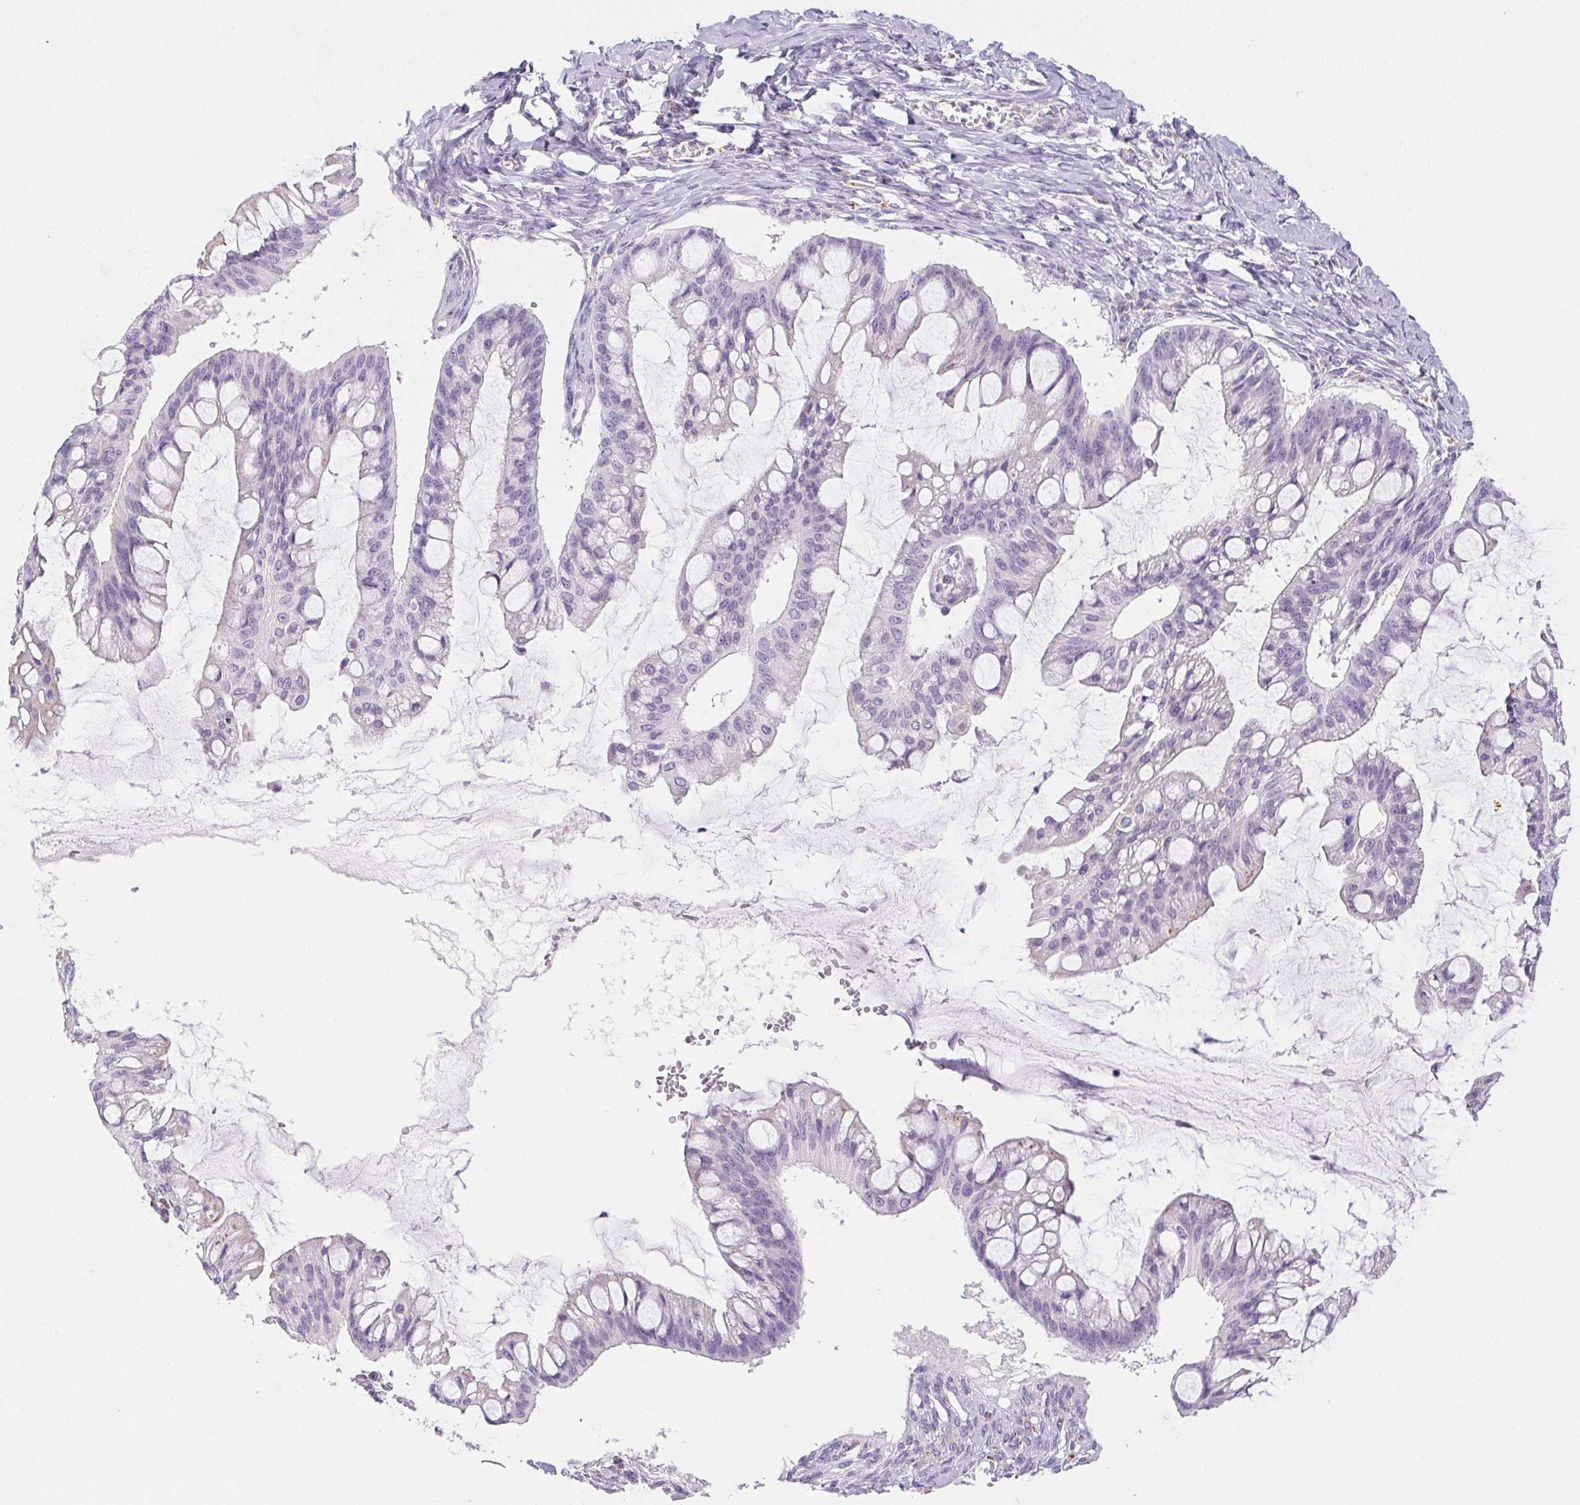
{"staining": {"intensity": "negative", "quantity": "none", "location": "none"}, "tissue": "ovarian cancer", "cell_type": "Tumor cells", "image_type": "cancer", "snomed": [{"axis": "morphology", "description": "Cystadenocarcinoma, mucinous, NOS"}, {"axis": "topography", "description": "Ovary"}], "caption": "Mucinous cystadenocarcinoma (ovarian) stained for a protein using IHC reveals no positivity tumor cells.", "gene": "LIPA", "patient": {"sex": "female", "age": 73}}